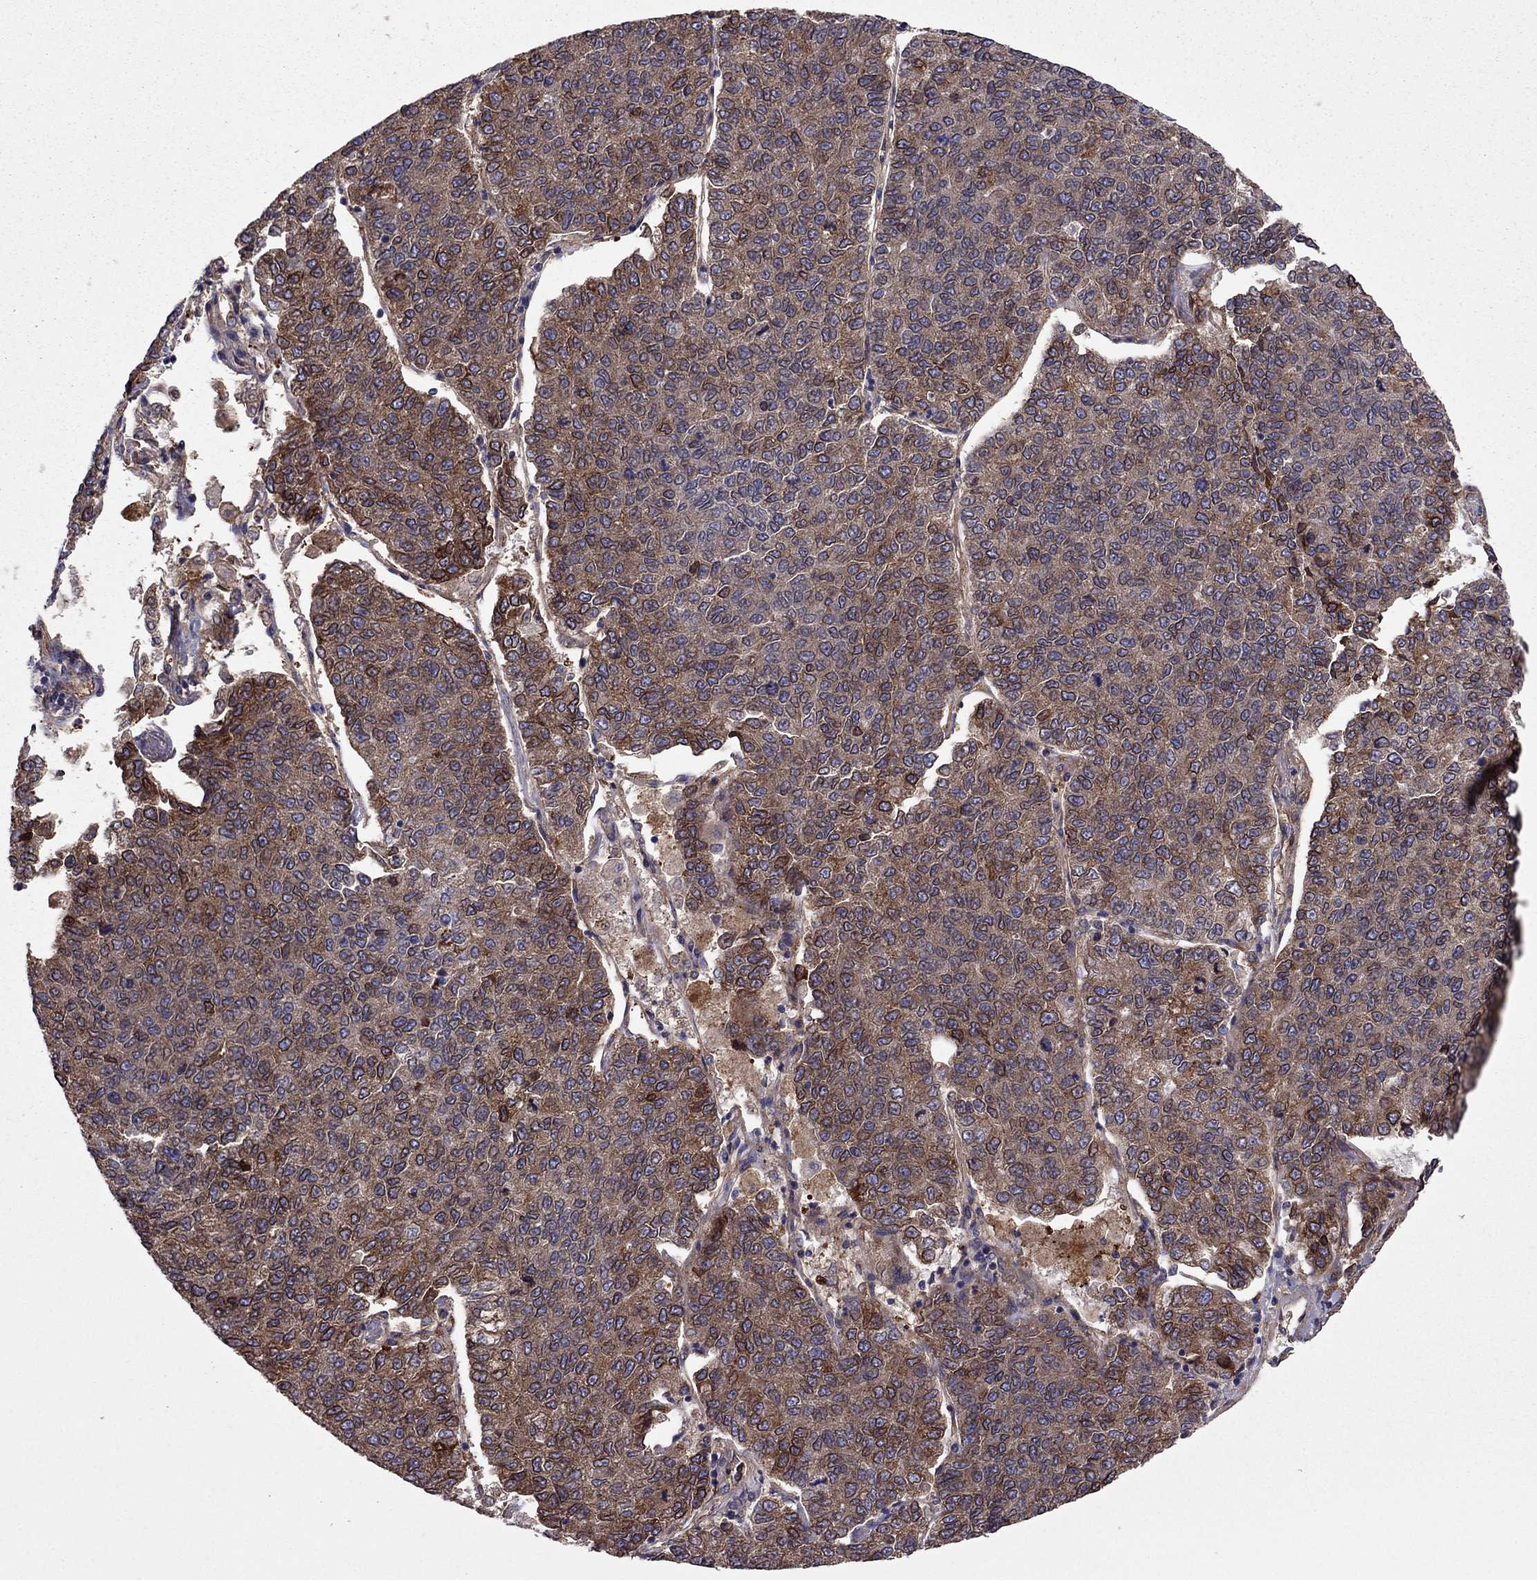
{"staining": {"intensity": "strong", "quantity": "25%-75%", "location": "cytoplasmic/membranous"}, "tissue": "lung cancer", "cell_type": "Tumor cells", "image_type": "cancer", "snomed": [{"axis": "morphology", "description": "Adenocarcinoma, NOS"}, {"axis": "topography", "description": "Lung"}], "caption": "Protein expression analysis of lung cancer exhibits strong cytoplasmic/membranous staining in about 25%-75% of tumor cells.", "gene": "ITGB1", "patient": {"sex": "male", "age": 49}}